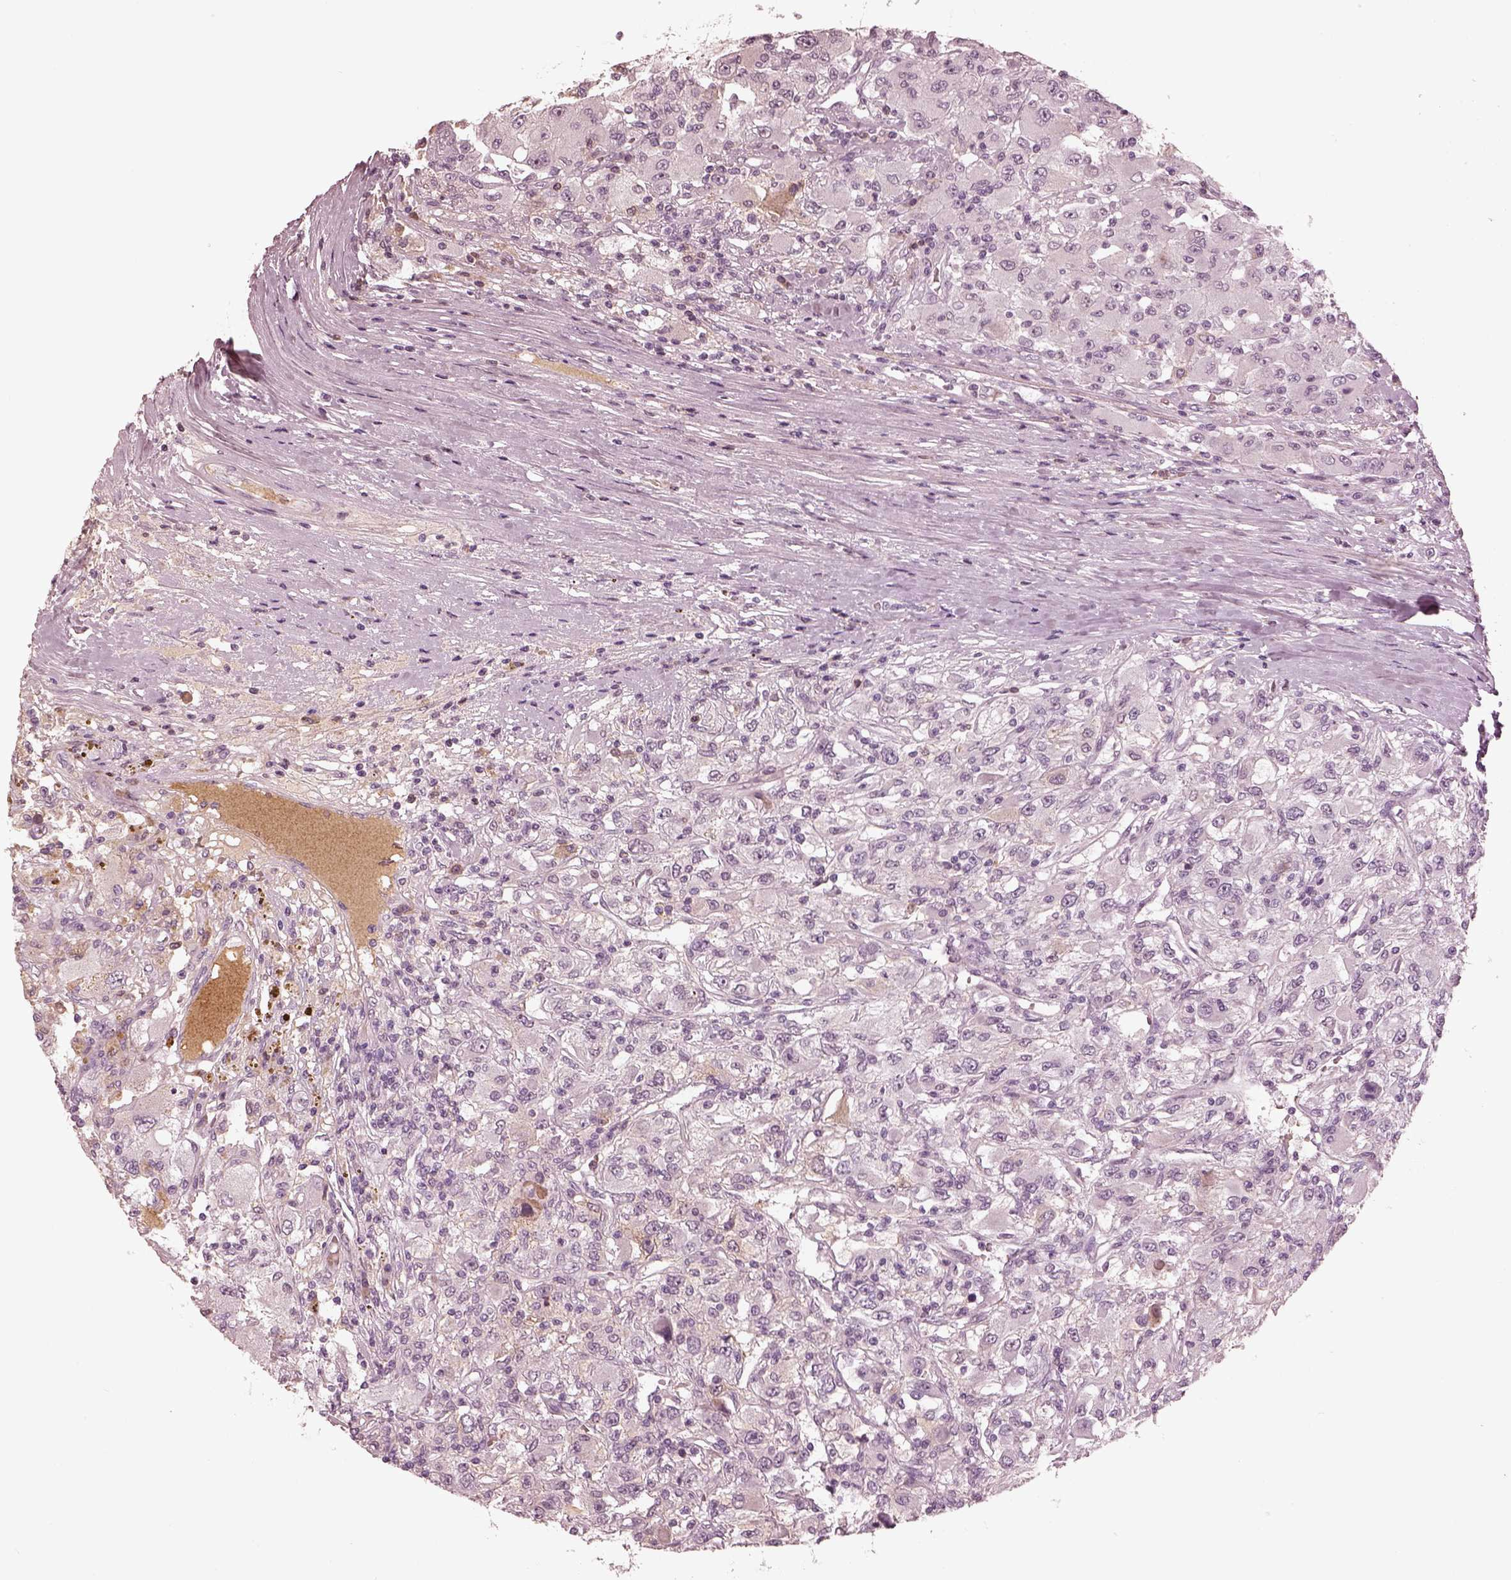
{"staining": {"intensity": "negative", "quantity": "none", "location": "none"}, "tissue": "renal cancer", "cell_type": "Tumor cells", "image_type": "cancer", "snomed": [{"axis": "morphology", "description": "Adenocarcinoma, NOS"}, {"axis": "topography", "description": "Kidney"}], "caption": "Image shows no significant protein expression in tumor cells of renal adenocarcinoma.", "gene": "KCNA2", "patient": {"sex": "female", "age": 67}}